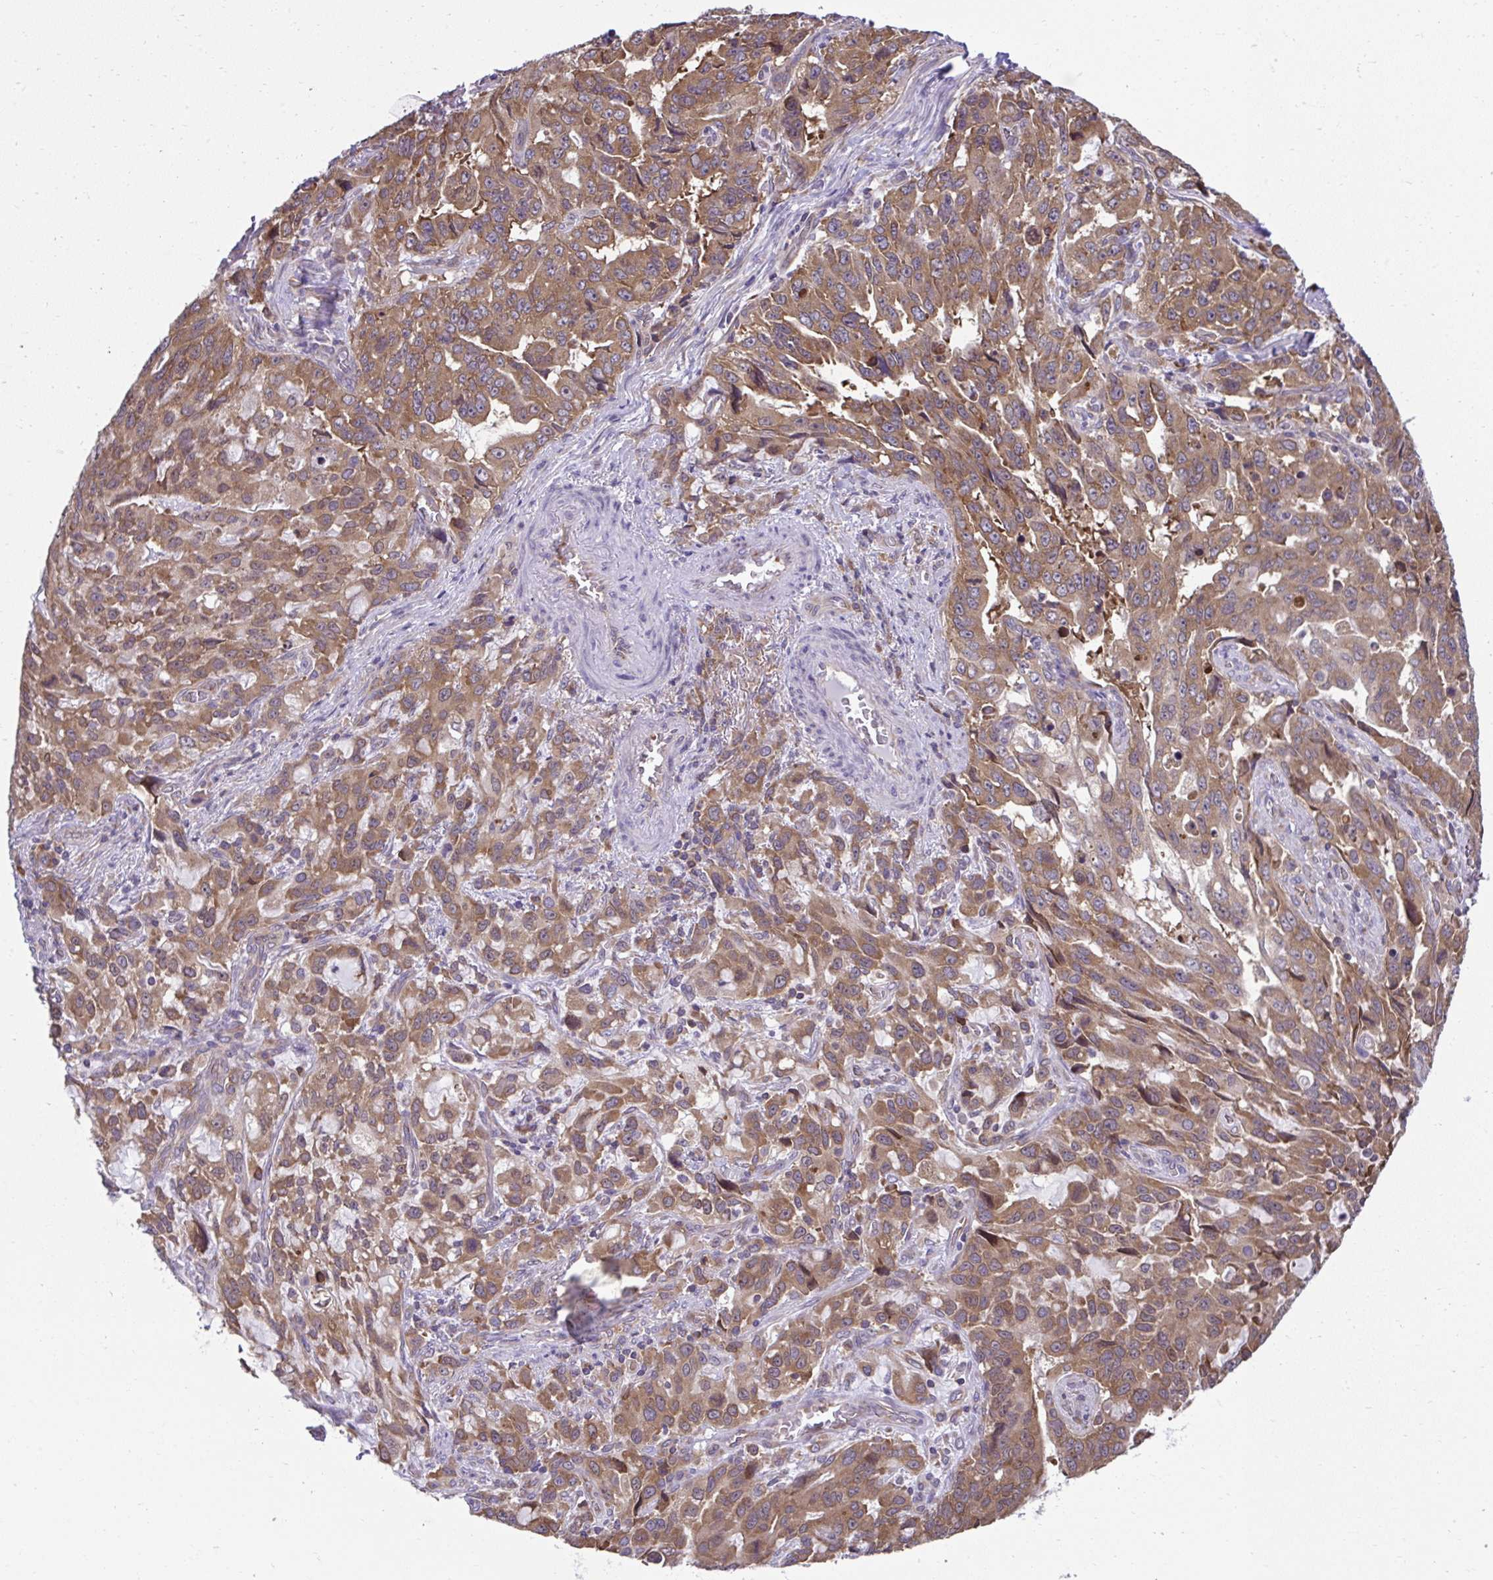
{"staining": {"intensity": "moderate", "quantity": ">75%", "location": "cytoplasmic/membranous"}, "tissue": "stomach cancer", "cell_type": "Tumor cells", "image_type": "cancer", "snomed": [{"axis": "morphology", "description": "Adenocarcinoma, NOS"}, {"axis": "topography", "description": "Stomach, upper"}], "caption": "High-magnification brightfield microscopy of stomach adenocarcinoma stained with DAB (brown) and counterstained with hematoxylin (blue). tumor cells exhibit moderate cytoplasmic/membranous expression is present in about>75% of cells.", "gene": "RPS7", "patient": {"sex": "male", "age": 85}}